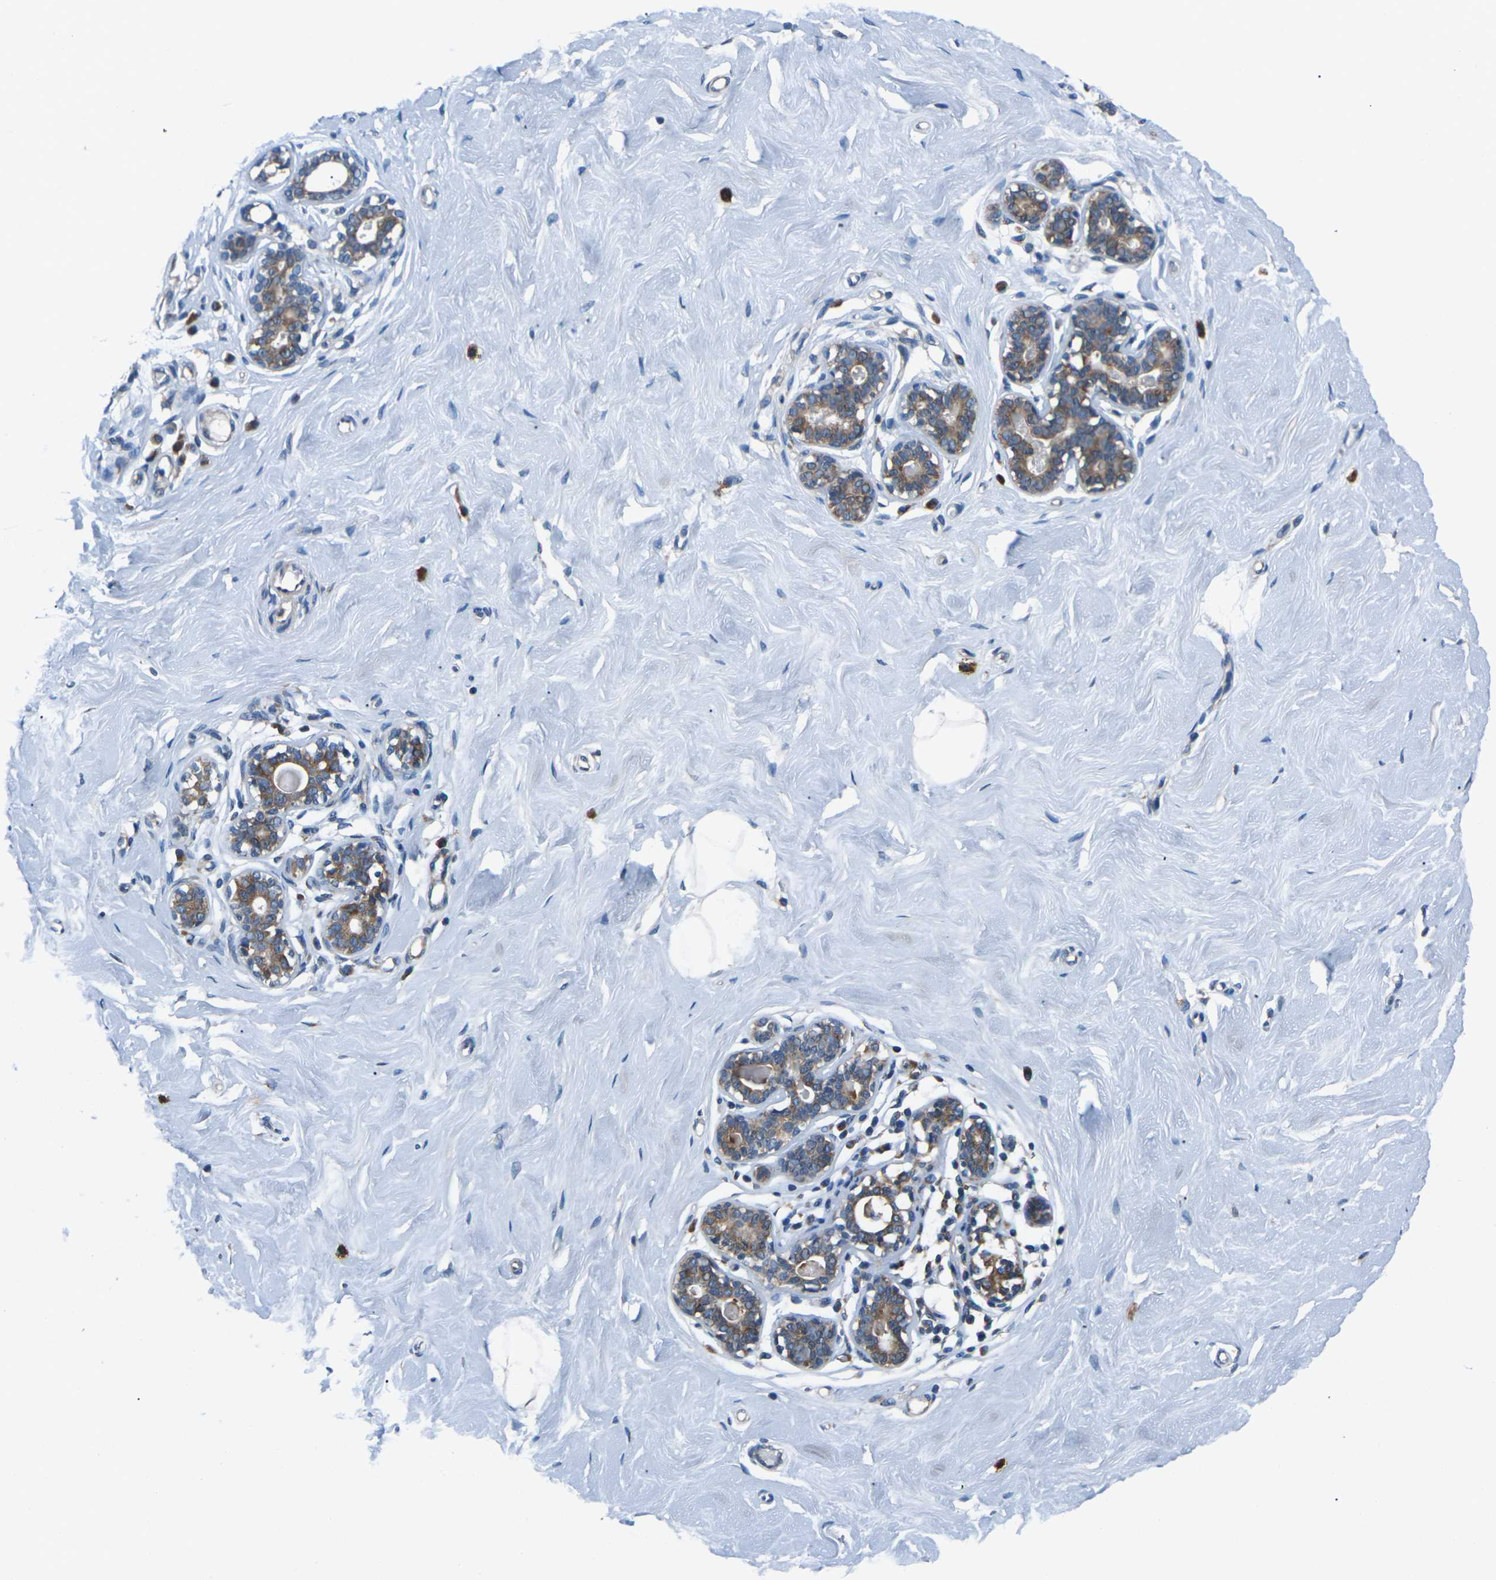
{"staining": {"intensity": "weak", "quantity": "25%-75%", "location": "cytoplasmic/membranous"}, "tissue": "breast", "cell_type": "Adipocytes", "image_type": "normal", "snomed": [{"axis": "morphology", "description": "Normal tissue, NOS"}, {"axis": "topography", "description": "Breast"}], "caption": "Breast was stained to show a protein in brown. There is low levels of weak cytoplasmic/membranous staining in about 25%-75% of adipocytes. The protein of interest is stained brown, and the nuclei are stained in blue (DAB (3,3'-diaminobenzidine) IHC with brightfield microscopy, high magnification).", "gene": "GABRP", "patient": {"sex": "female", "age": 23}}